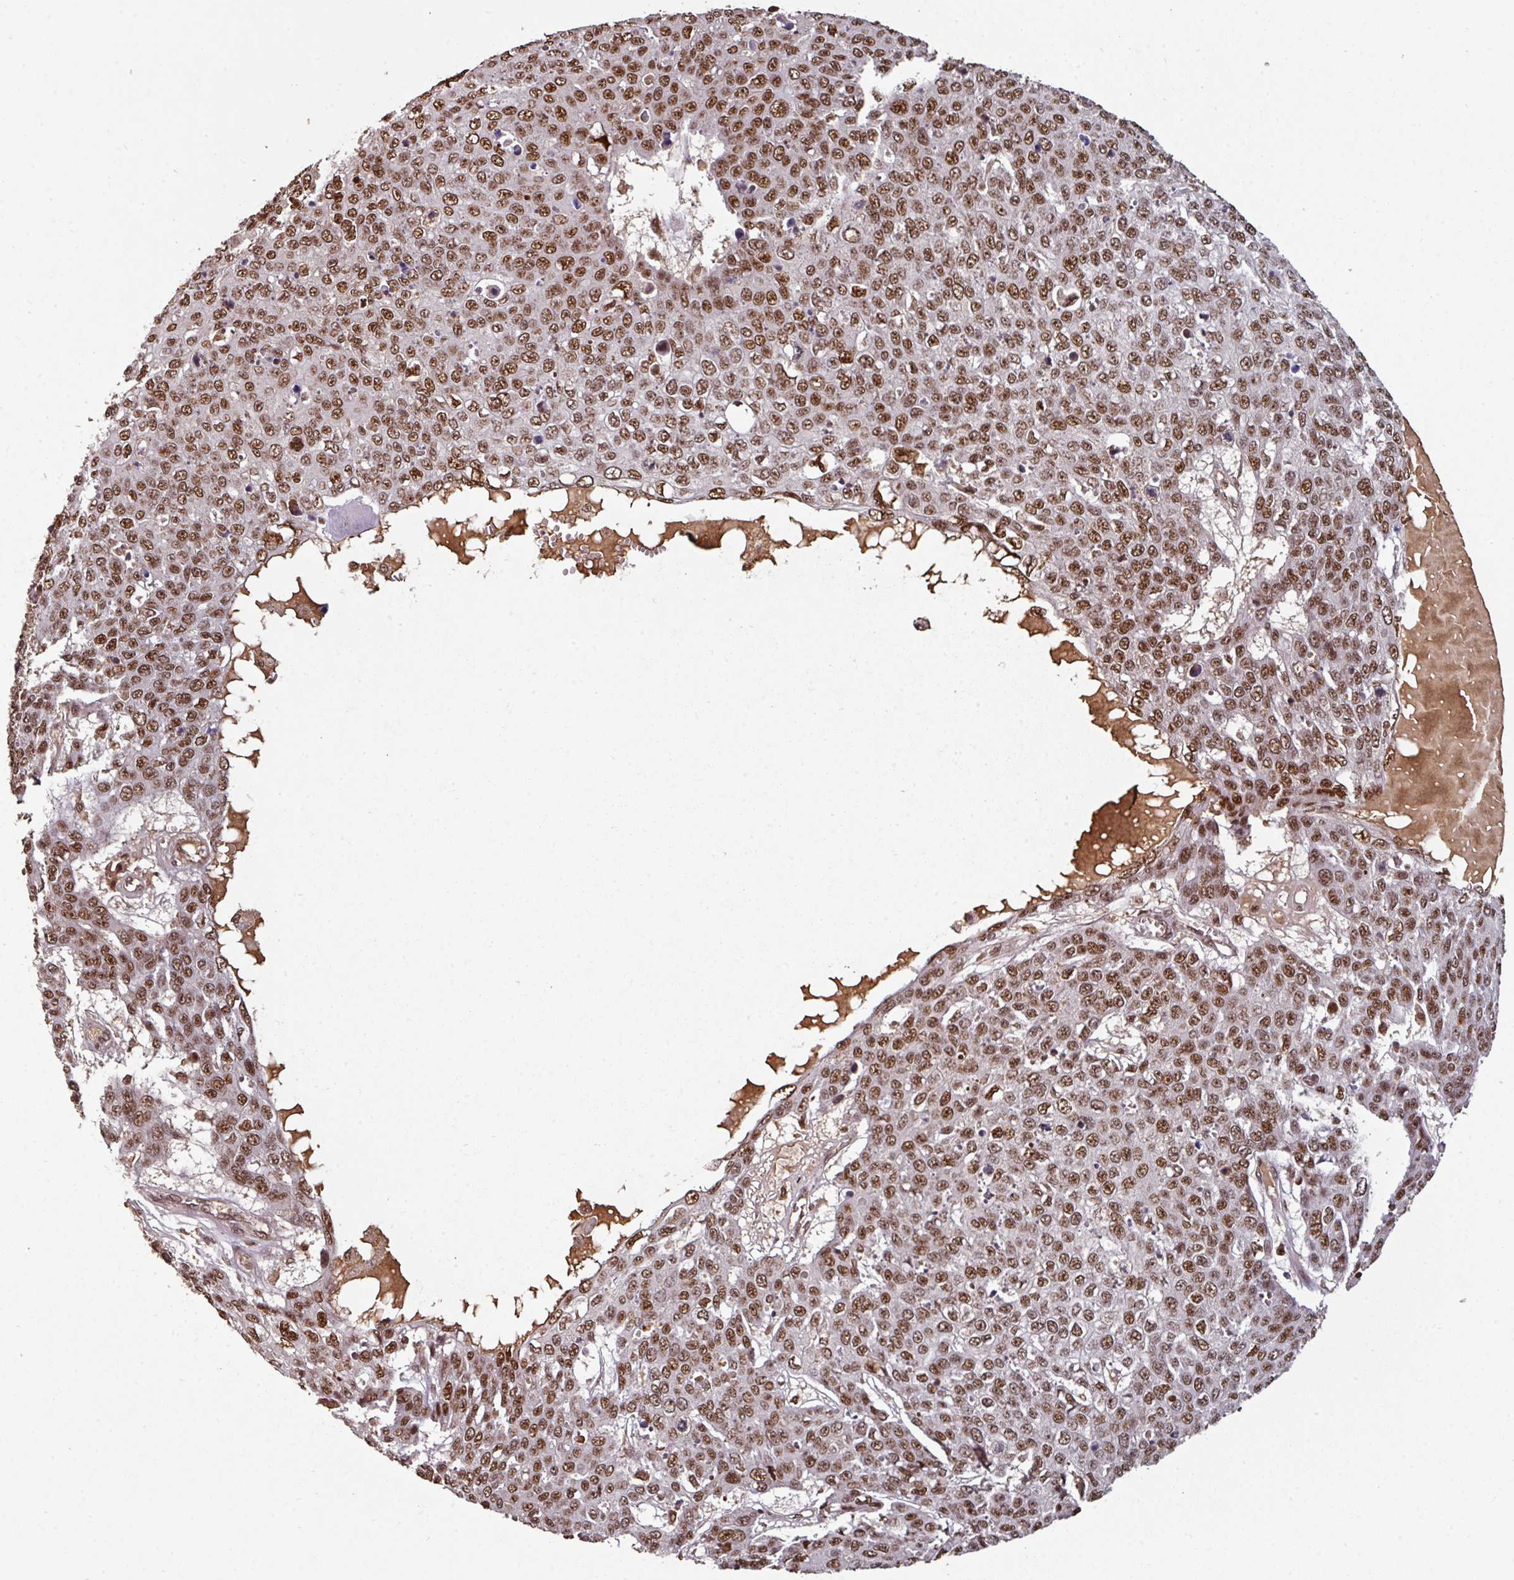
{"staining": {"intensity": "strong", "quantity": ">75%", "location": "nuclear"}, "tissue": "skin cancer", "cell_type": "Tumor cells", "image_type": "cancer", "snomed": [{"axis": "morphology", "description": "Squamous cell carcinoma, NOS"}, {"axis": "topography", "description": "Skin"}], "caption": "Tumor cells exhibit high levels of strong nuclear expression in approximately >75% of cells in human skin cancer (squamous cell carcinoma).", "gene": "POLD1", "patient": {"sex": "male", "age": 71}}